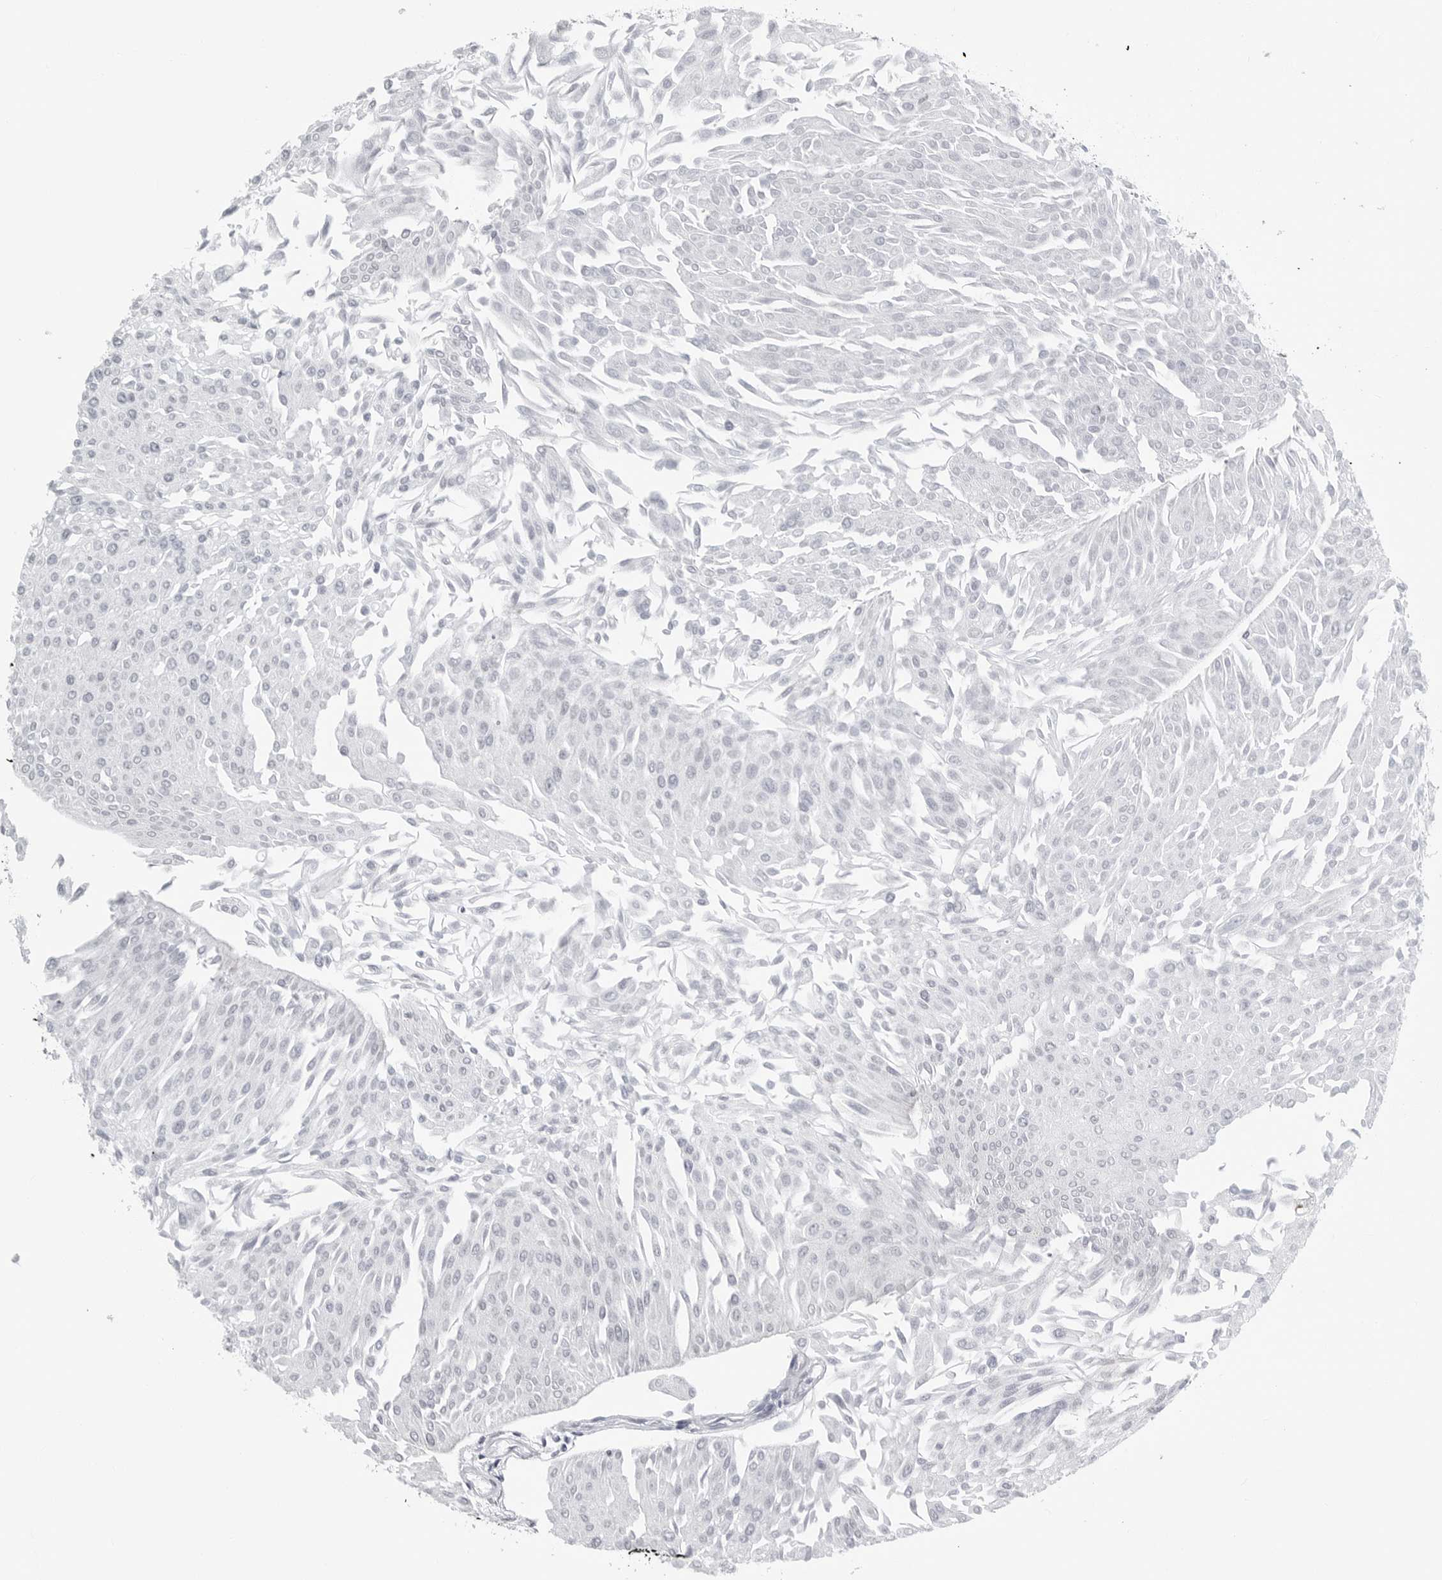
{"staining": {"intensity": "negative", "quantity": "none", "location": "none"}, "tissue": "urothelial cancer", "cell_type": "Tumor cells", "image_type": "cancer", "snomed": [{"axis": "morphology", "description": "Urothelial carcinoma, Low grade"}, {"axis": "topography", "description": "Urinary bladder"}], "caption": "Protein analysis of urothelial cancer demonstrates no significant expression in tumor cells.", "gene": "FAM135B", "patient": {"sex": "male", "age": 67}}